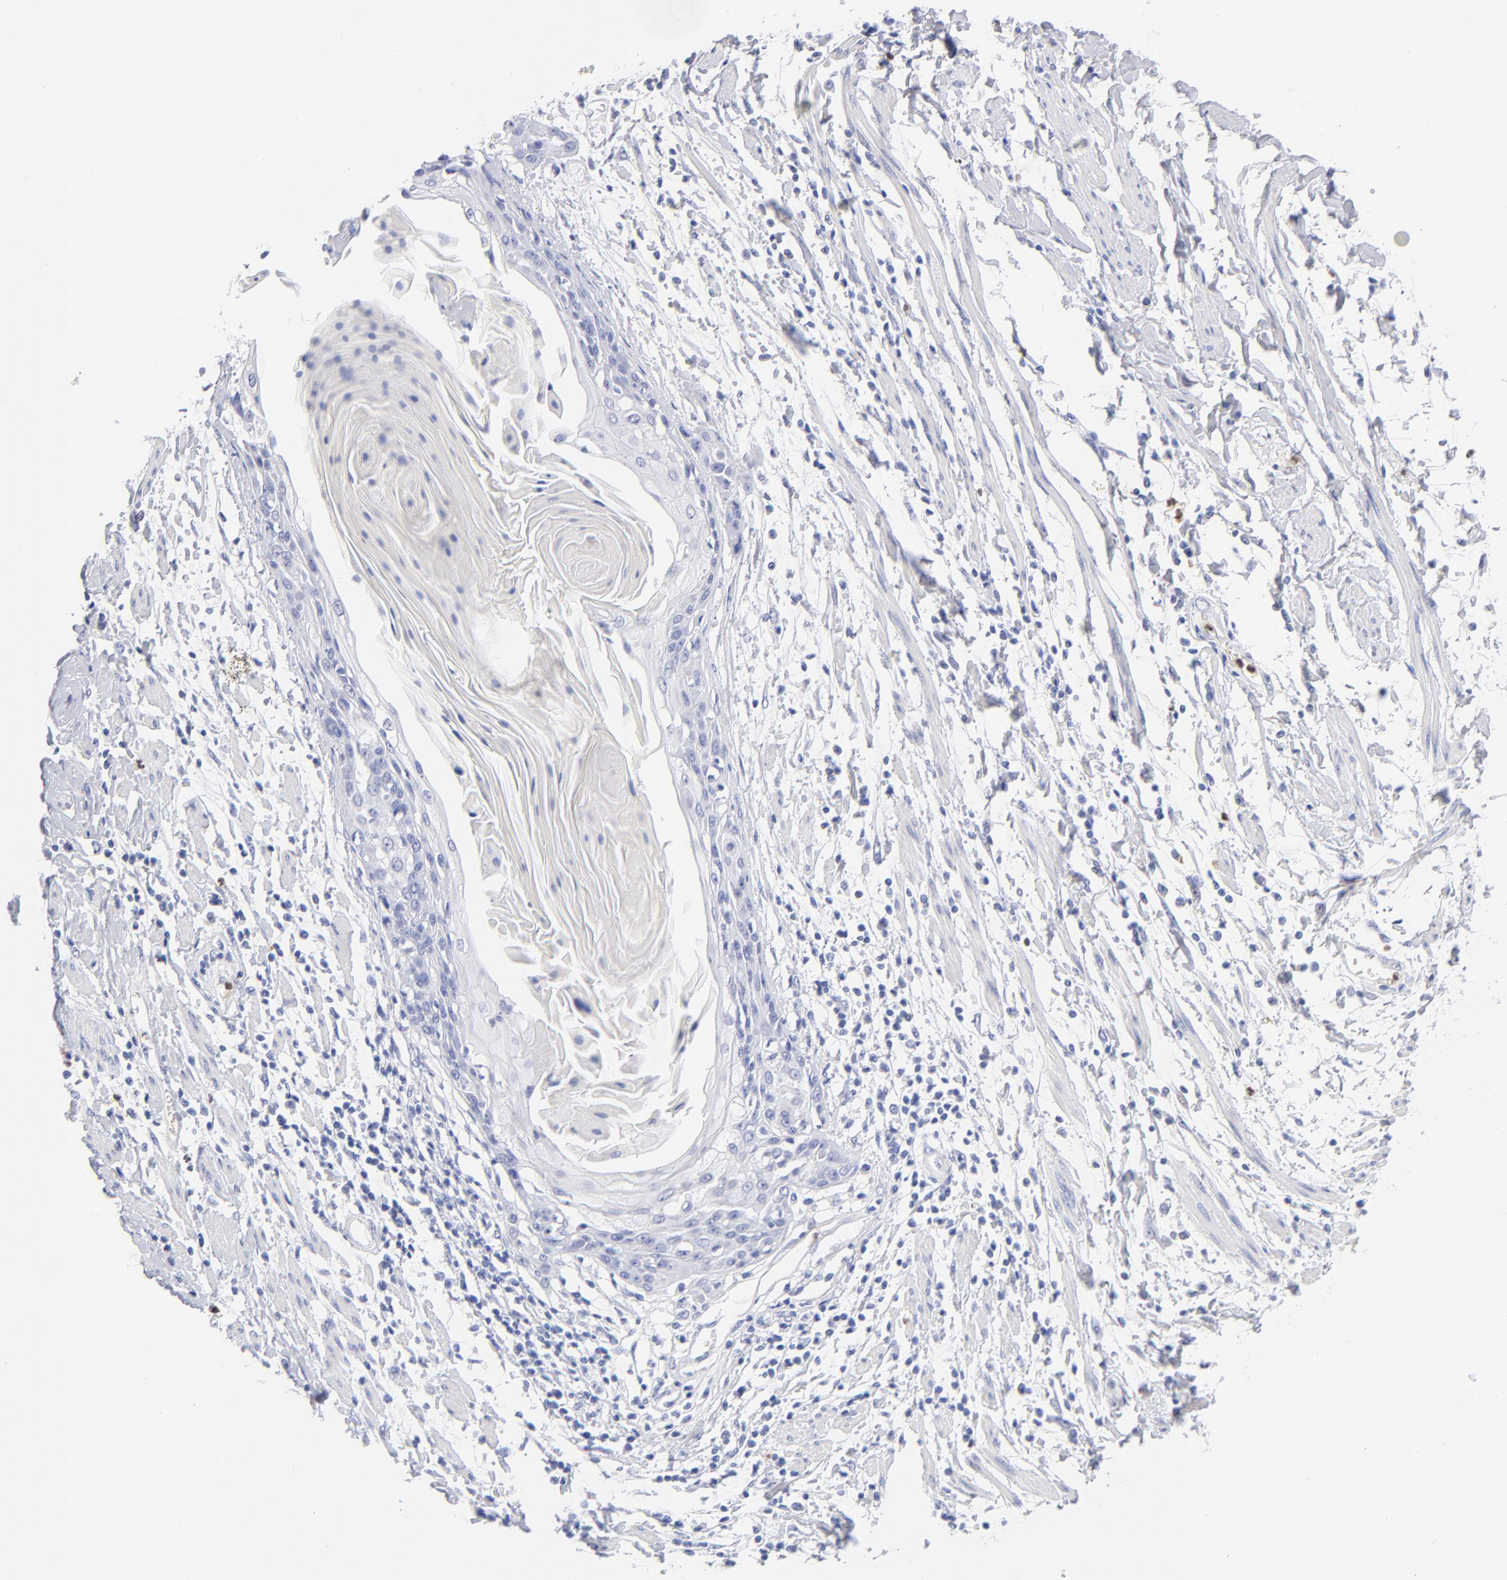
{"staining": {"intensity": "negative", "quantity": "none", "location": "none"}, "tissue": "cervical cancer", "cell_type": "Tumor cells", "image_type": "cancer", "snomed": [{"axis": "morphology", "description": "Squamous cell carcinoma, NOS"}, {"axis": "topography", "description": "Cervix"}], "caption": "The photomicrograph shows no significant expression in tumor cells of cervical squamous cell carcinoma.", "gene": "ARG1", "patient": {"sex": "female", "age": 57}}